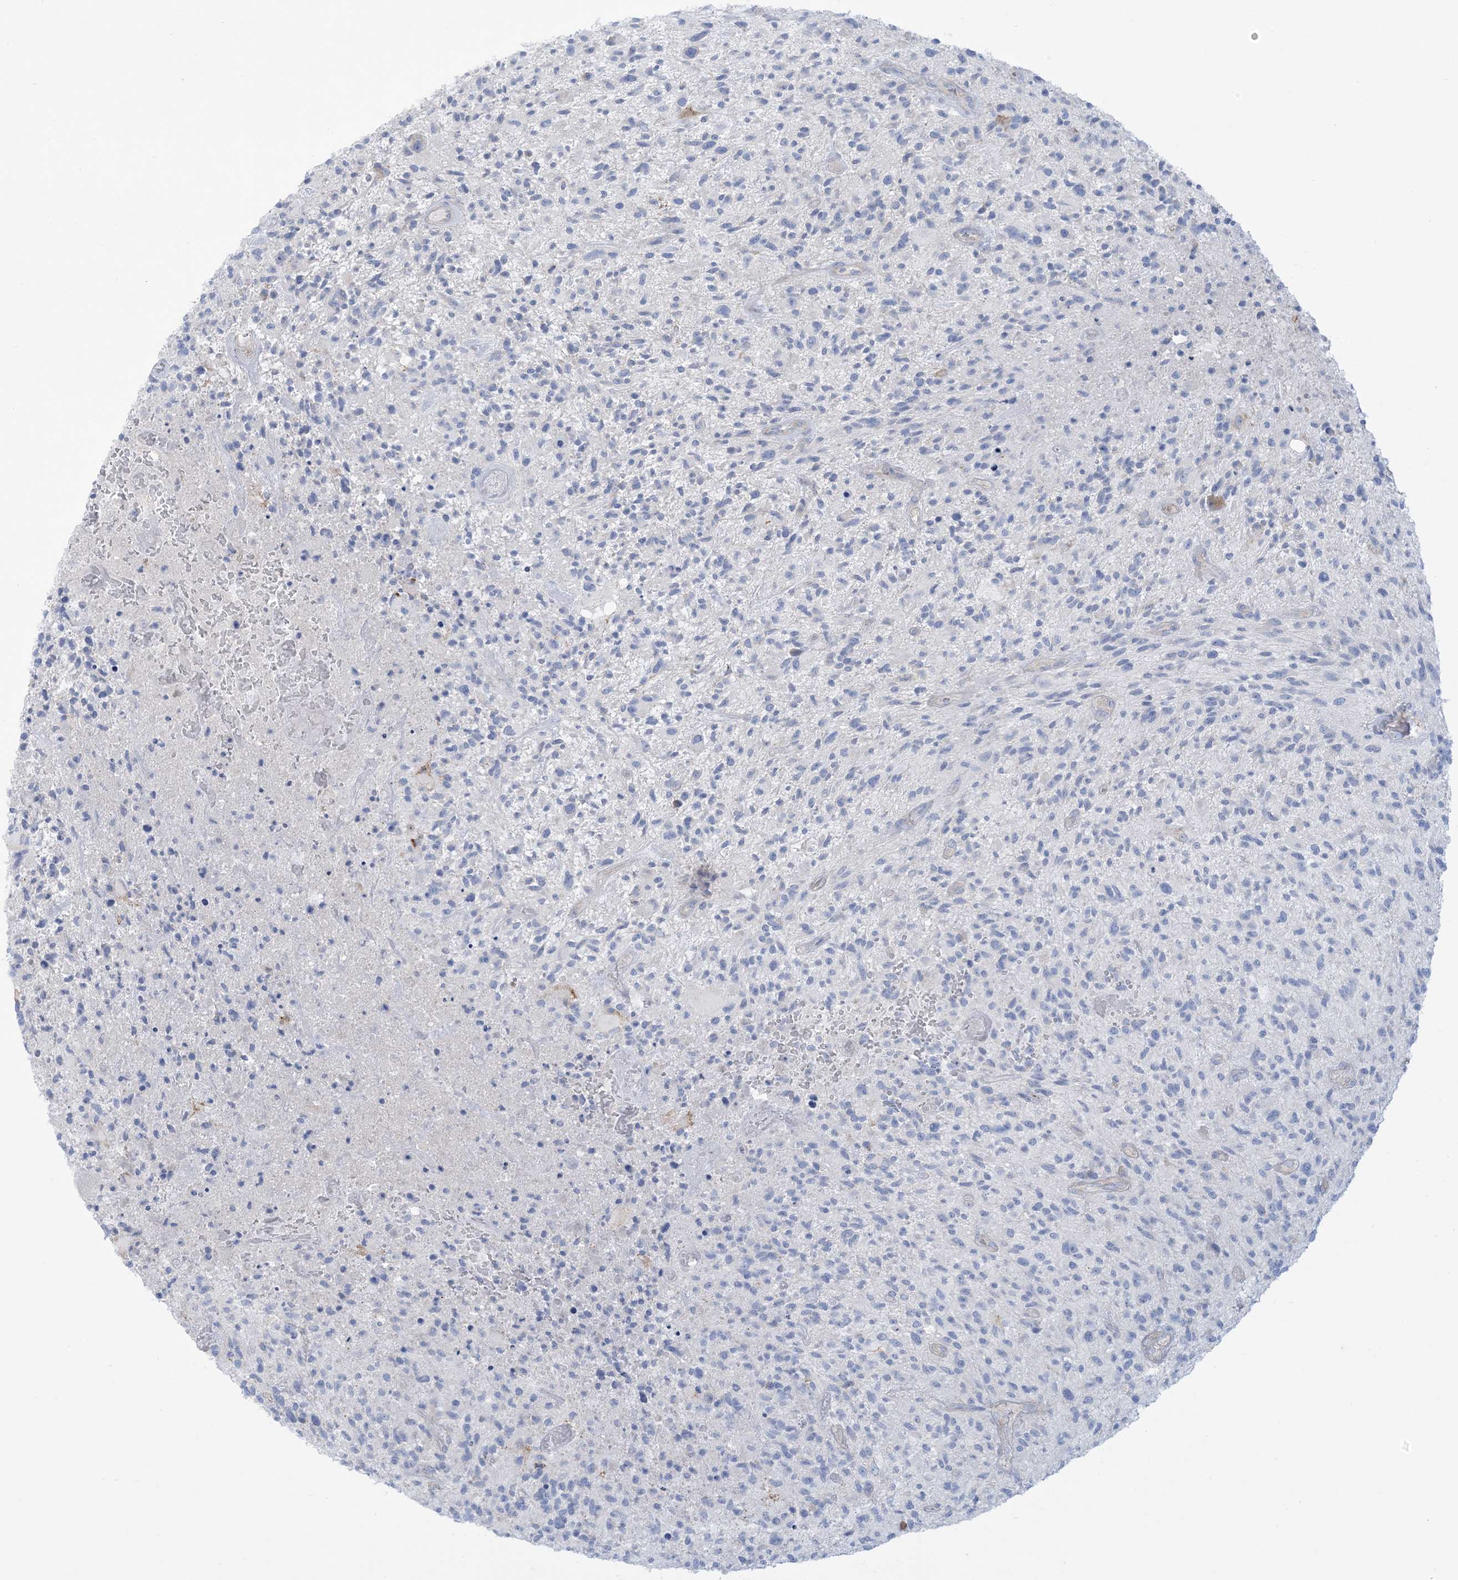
{"staining": {"intensity": "negative", "quantity": "none", "location": "none"}, "tissue": "glioma", "cell_type": "Tumor cells", "image_type": "cancer", "snomed": [{"axis": "morphology", "description": "Glioma, malignant, High grade"}, {"axis": "topography", "description": "Brain"}], "caption": "Malignant high-grade glioma was stained to show a protein in brown. There is no significant positivity in tumor cells. (Stains: DAB (3,3'-diaminobenzidine) IHC with hematoxylin counter stain, Microscopy: brightfield microscopy at high magnification).", "gene": "MTHFD2L", "patient": {"sex": "male", "age": 47}}